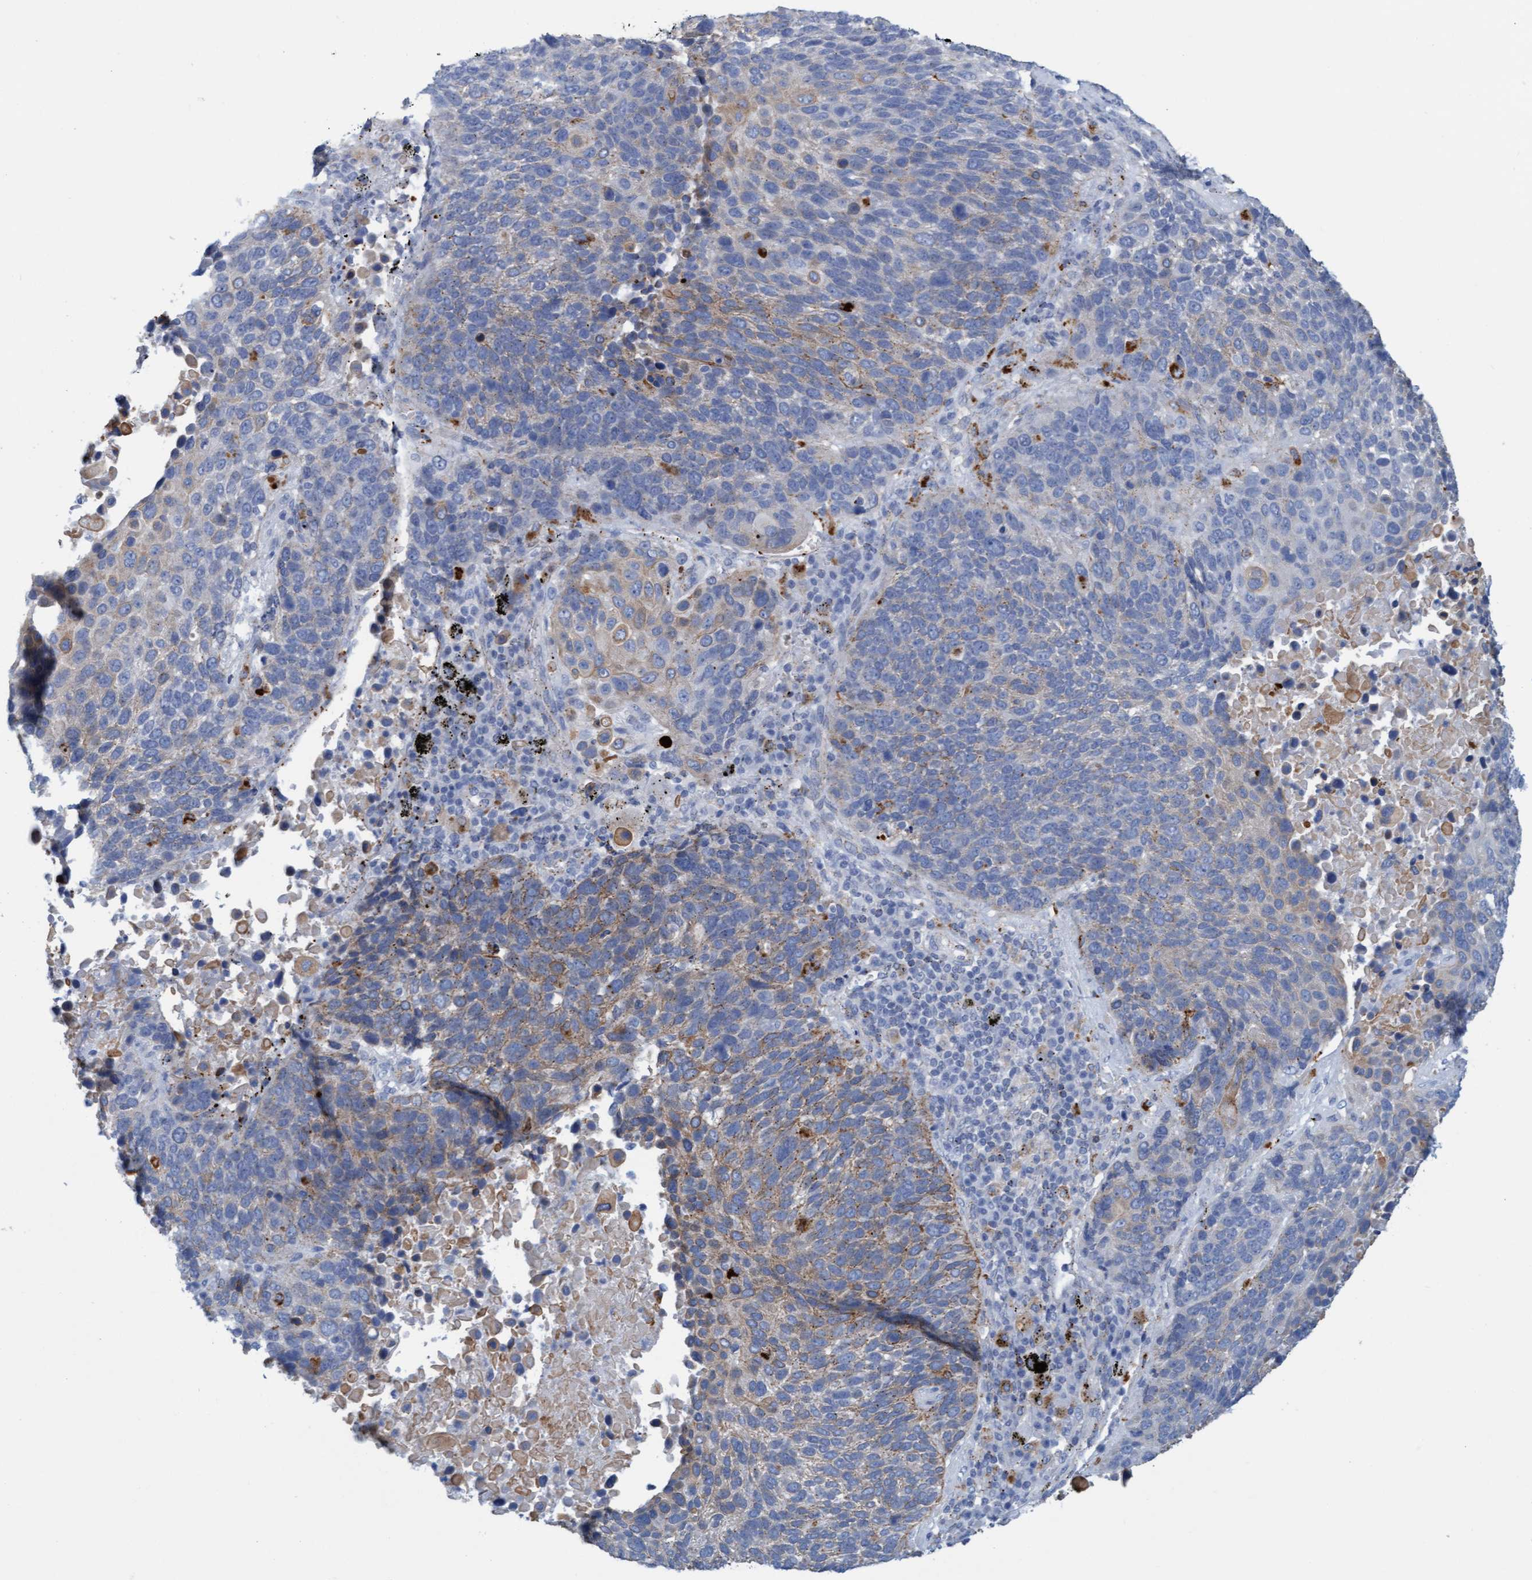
{"staining": {"intensity": "moderate", "quantity": "25%-75%", "location": "cytoplasmic/membranous"}, "tissue": "lung cancer", "cell_type": "Tumor cells", "image_type": "cancer", "snomed": [{"axis": "morphology", "description": "Squamous cell carcinoma, NOS"}, {"axis": "topography", "description": "Lung"}], "caption": "IHC image of squamous cell carcinoma (lung) stained for a protein (brown), which displays medium levels of moderate cytoplasmic/membranous positivity in approximately 25%-75% of tumor cells.", "gene": "SGSH", "patient": {"sex": "male", "age": 66}}